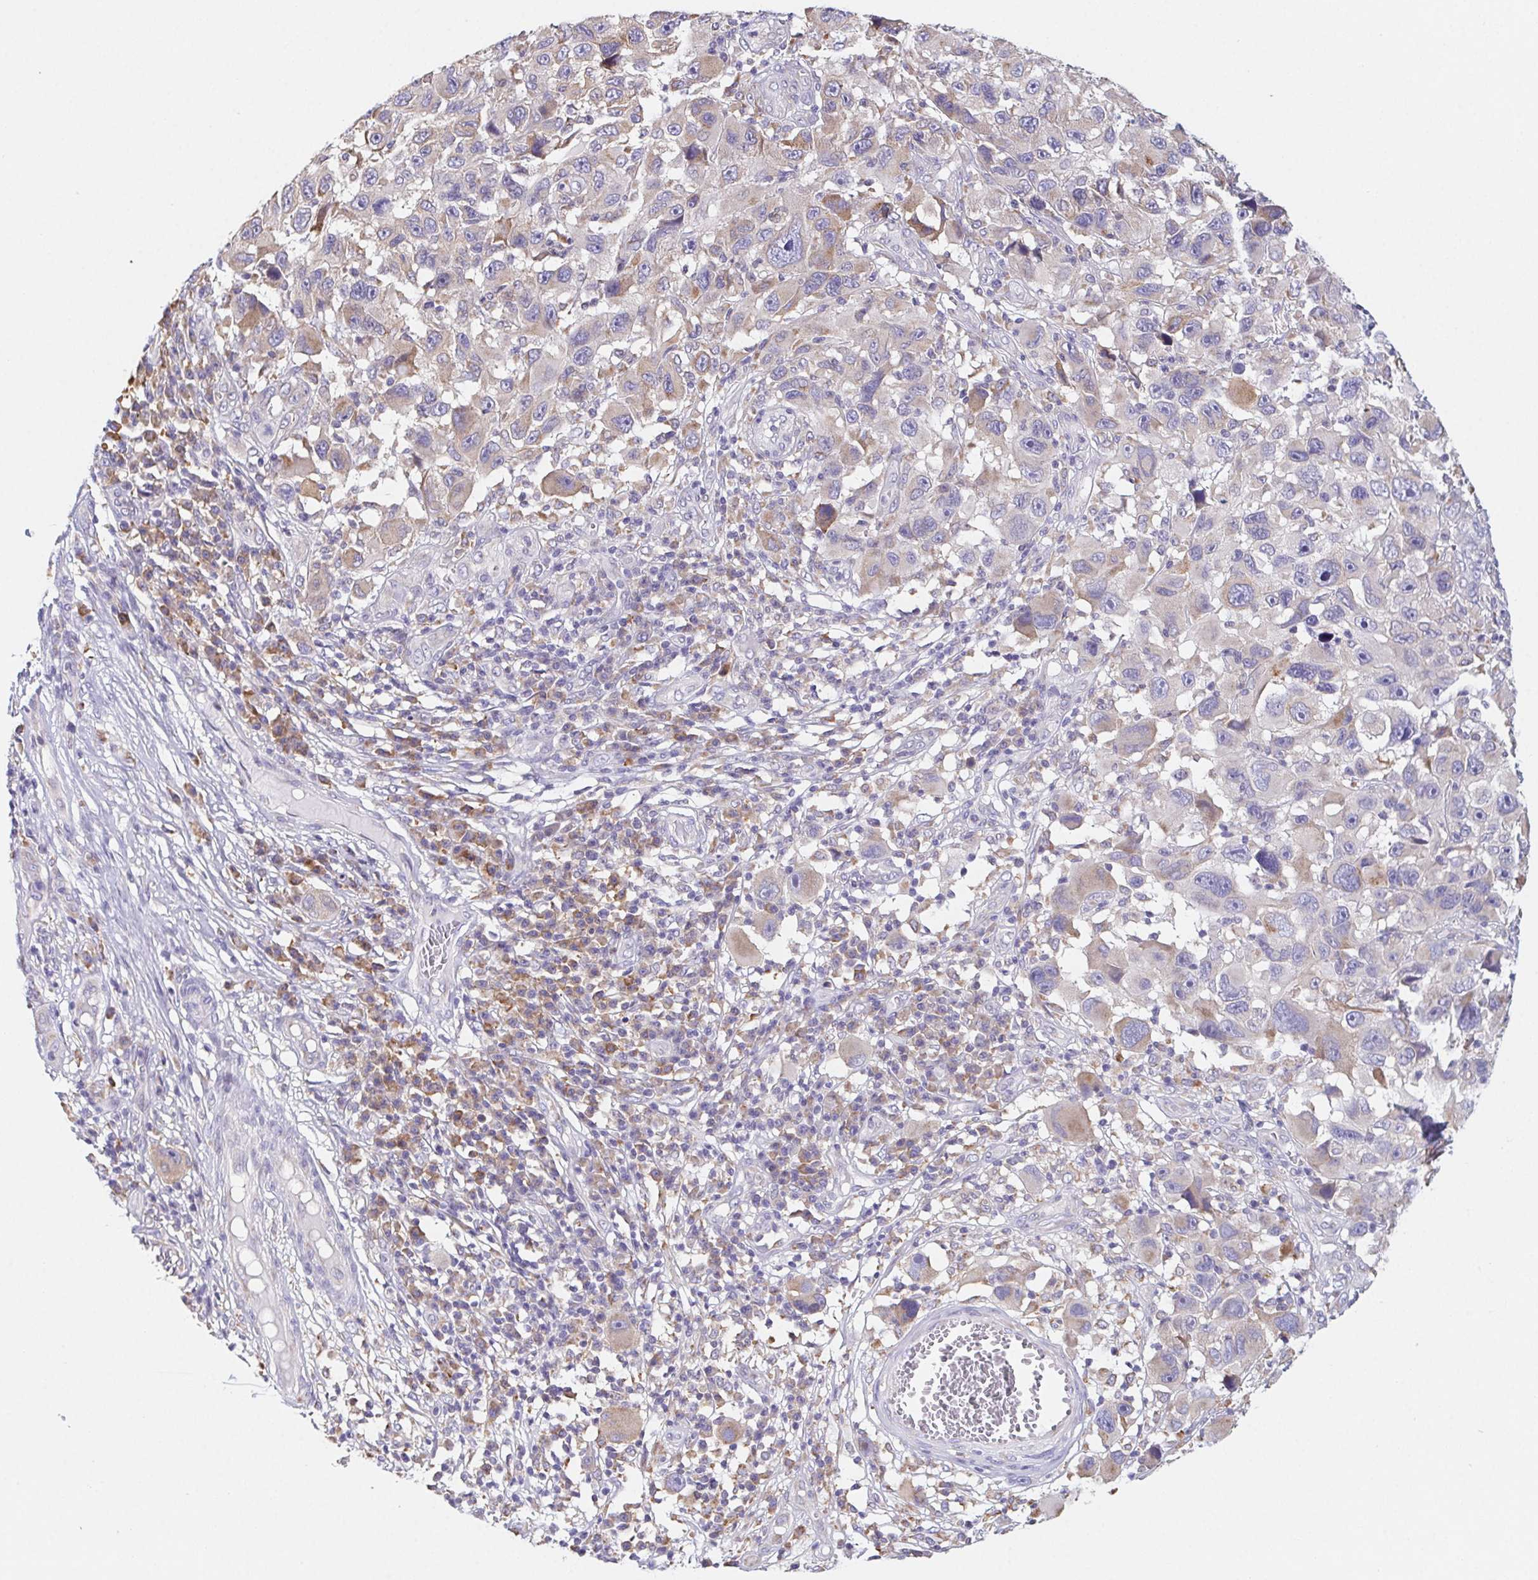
{"staining": {"intensity": "weak", "quantity": ">75%", "location": "cytoplasmic/membranous"}, "tissue": "melanoma", "cell_type": "Tumor cells", "image_type": "cancer", "snomed": [{"axis": "morphology", "description": "Malignant melanoma, NOS"}, {"axis": "topography", "description": "Skin"}], "caption": "Brown immunohistochemical staining in melanoma reveals weak cytoplasmic/membranous positivity in approximately >75% of tumor cells.", "gene": "ADAM8", "patient": {"sex": "male", "age": 53}}